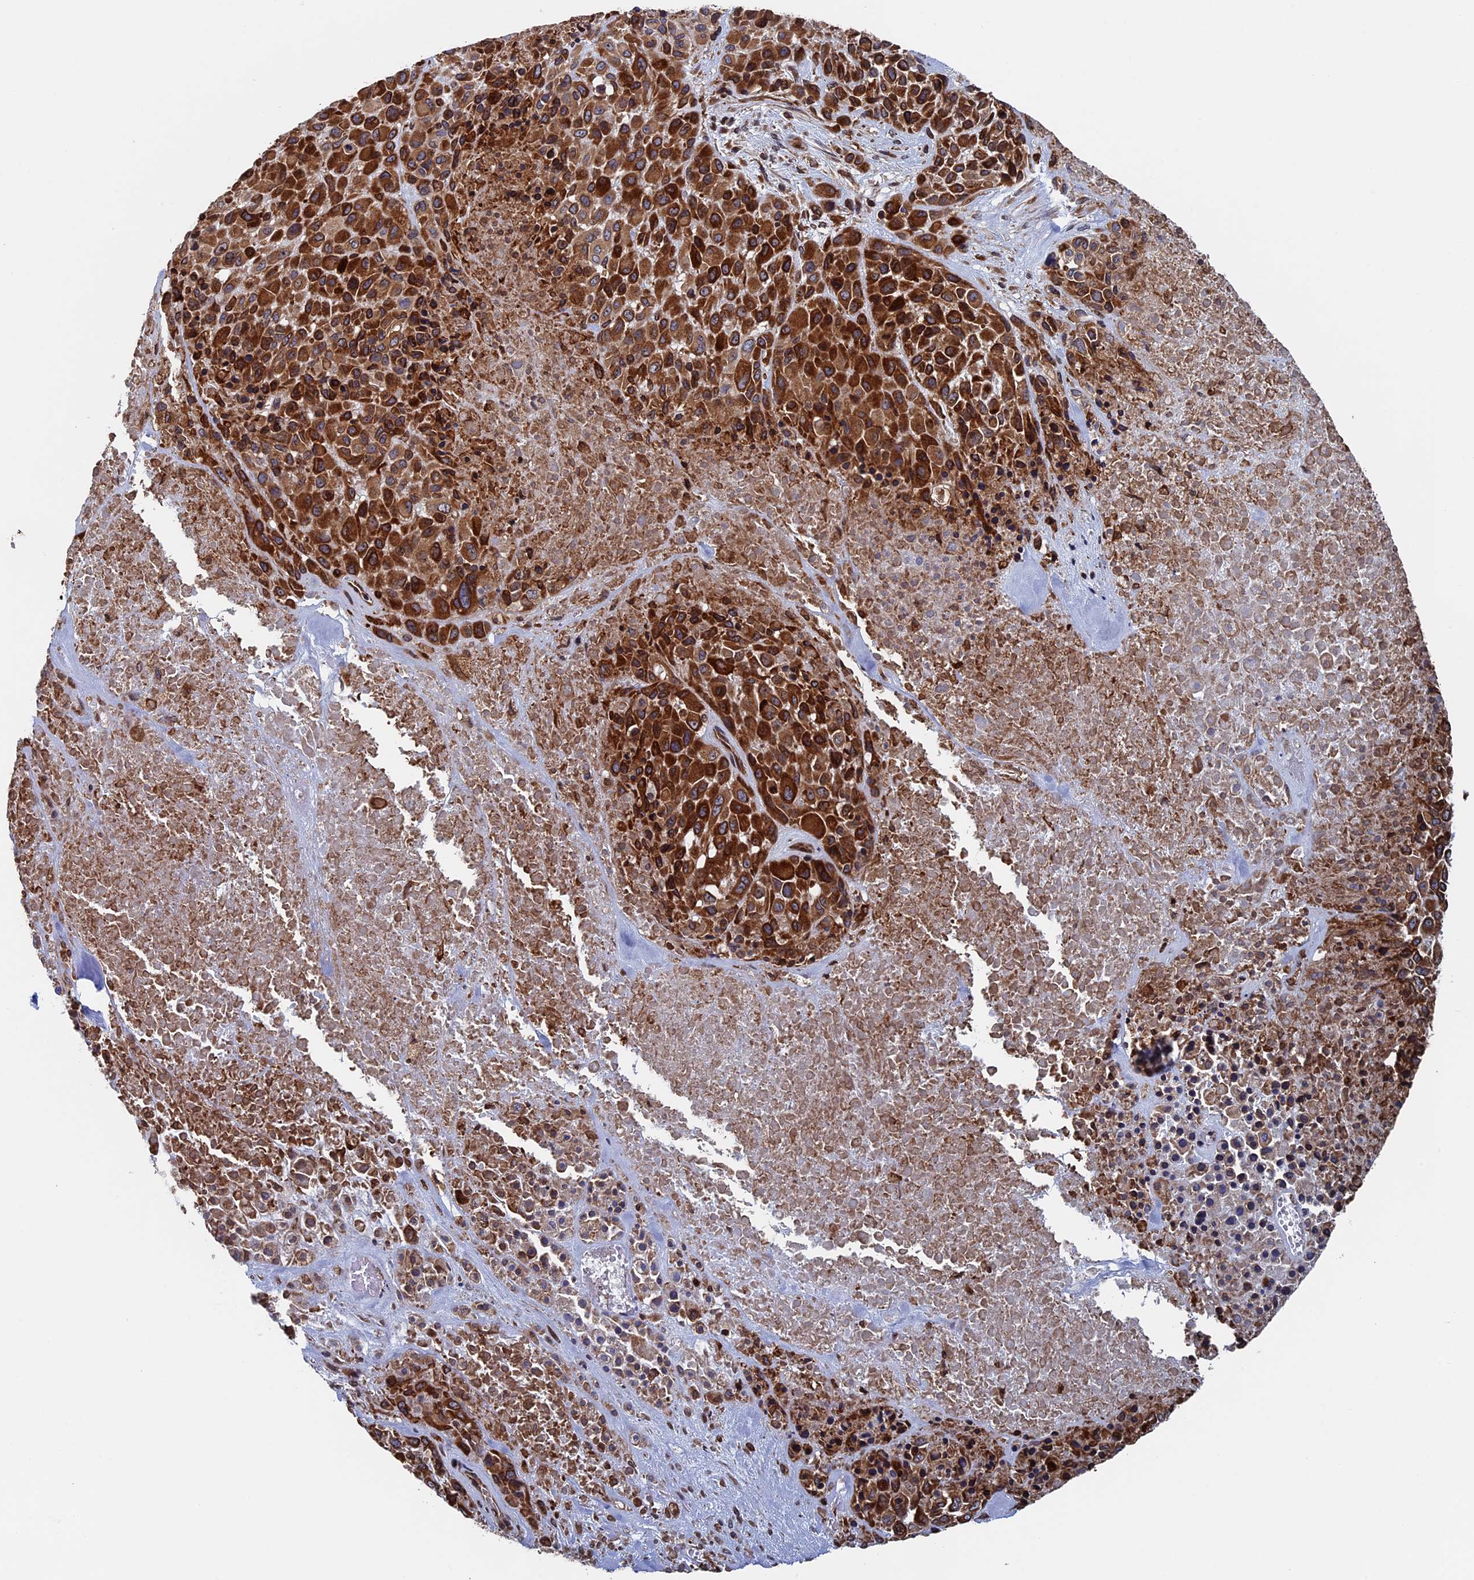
{"staining": {"intensity": "strong", "quantity": ">75%", "location": "cytoplasmic/membranous"}, "tissue": "melanoma", "cell_type": "Tumor cells", "image_type": "cancer", "snomed": [{"axis": "morphology", "description": "Malignant melanoma, Metastatic site"}, {"axis": "topography", "description": "Skin"}], "caption": "Melanoma stained for a protein demonstrates strong cytoplasmic/membranous positivity in tumor cells. (Brightfield microscopy of DAB IHC at high magnification).", "gene": "RPUSD1", "patient": {"sex": "female", "age": 81}}